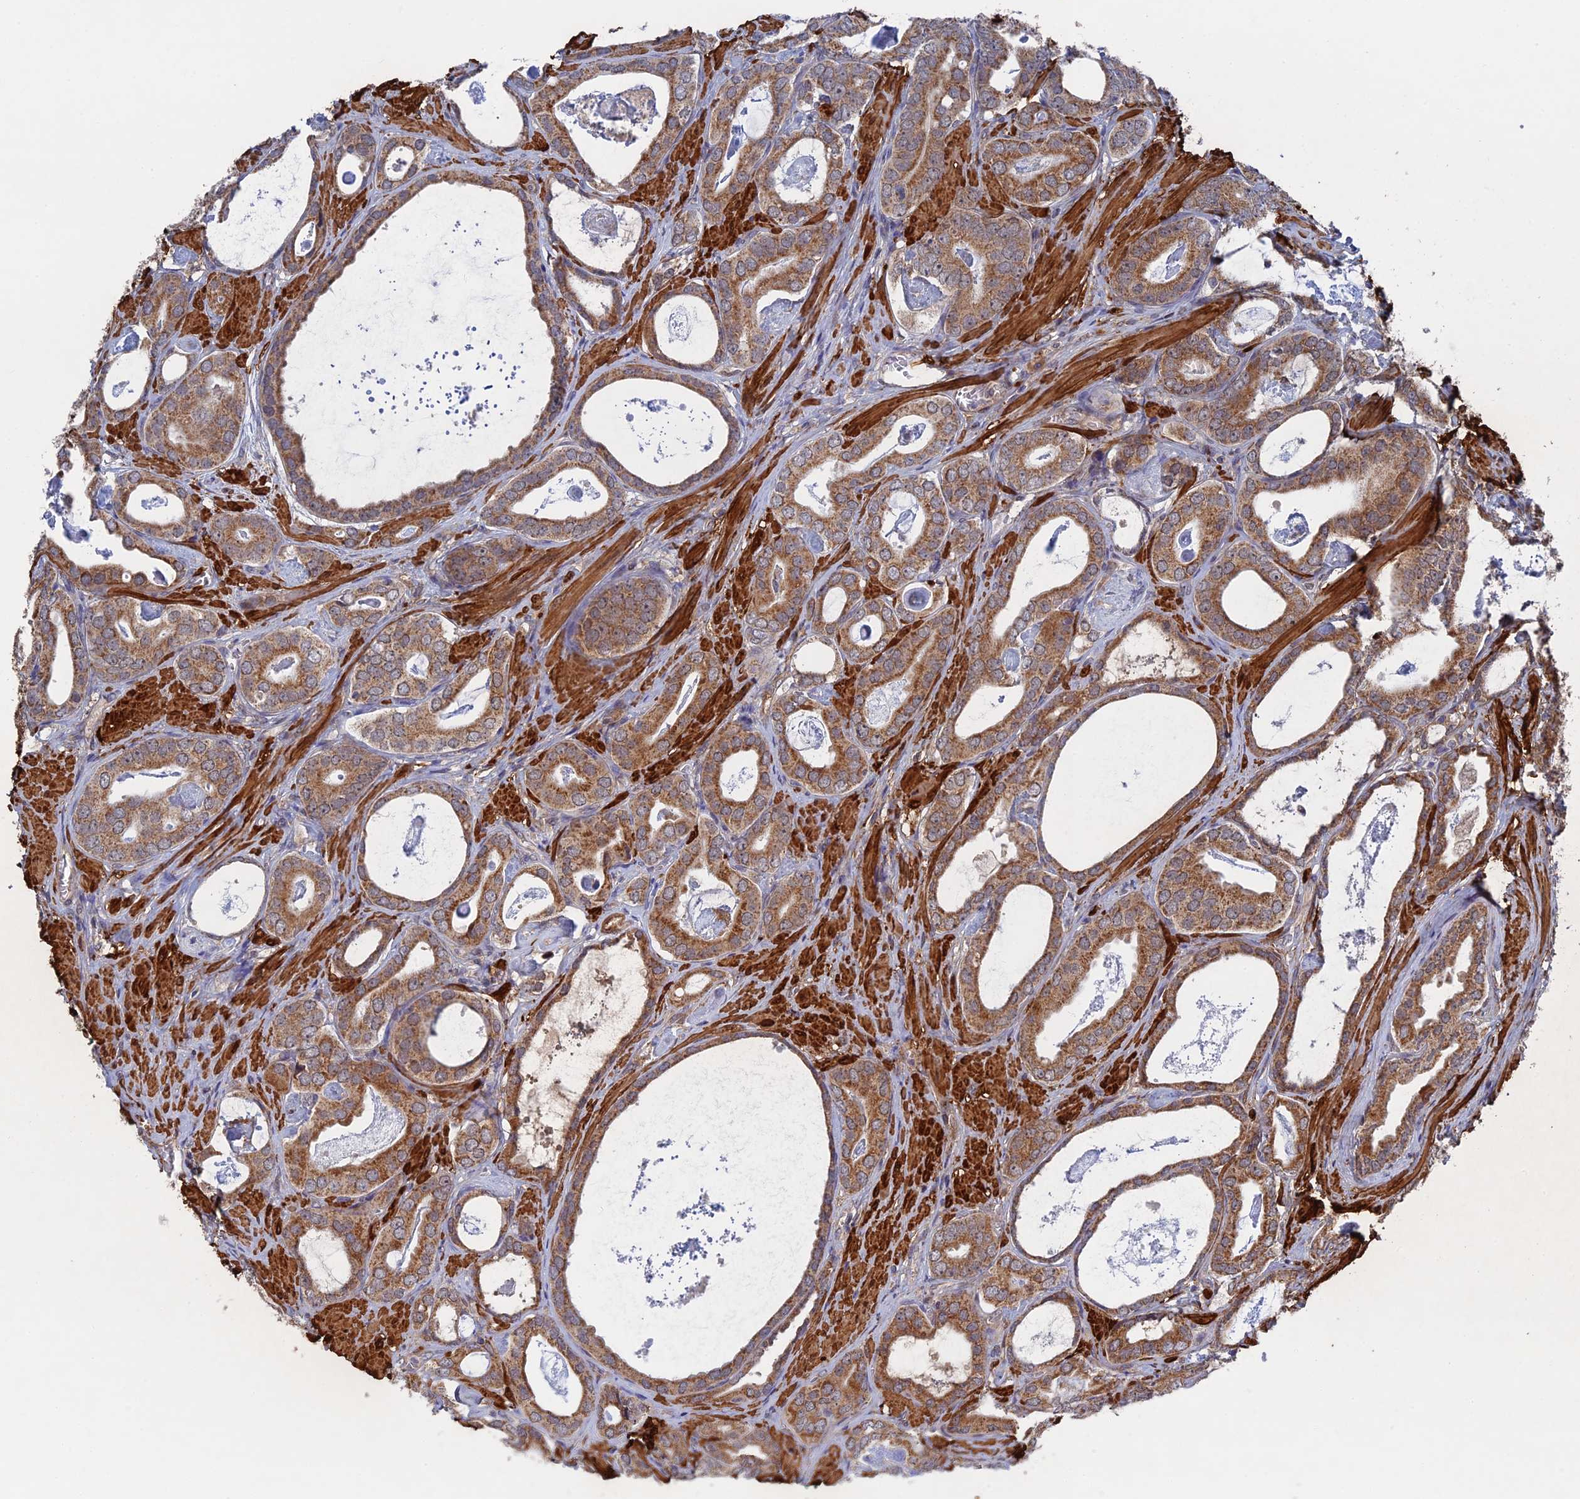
{"staining": {"intensity": "moderate", "quantity": ">75%", "location": "cytoplasmic/membranous"}, "tissue": "prostate cancer", "cell_type": "Tumor cells", "image_type": "cancer", "snomed": [{"axis": "morphology", "description": "Adenocarcinoma, Low grade"}, {"axis": "topography", "description": "Prostate"}], "caption": "Immunohistochemical staining of human prostate cancer displays moderate cytoplasmic/membranous protein staining in about >75% of tumor cells.", "gene": "ZNF320", "patient": {"sex": "male", "age": 71}}